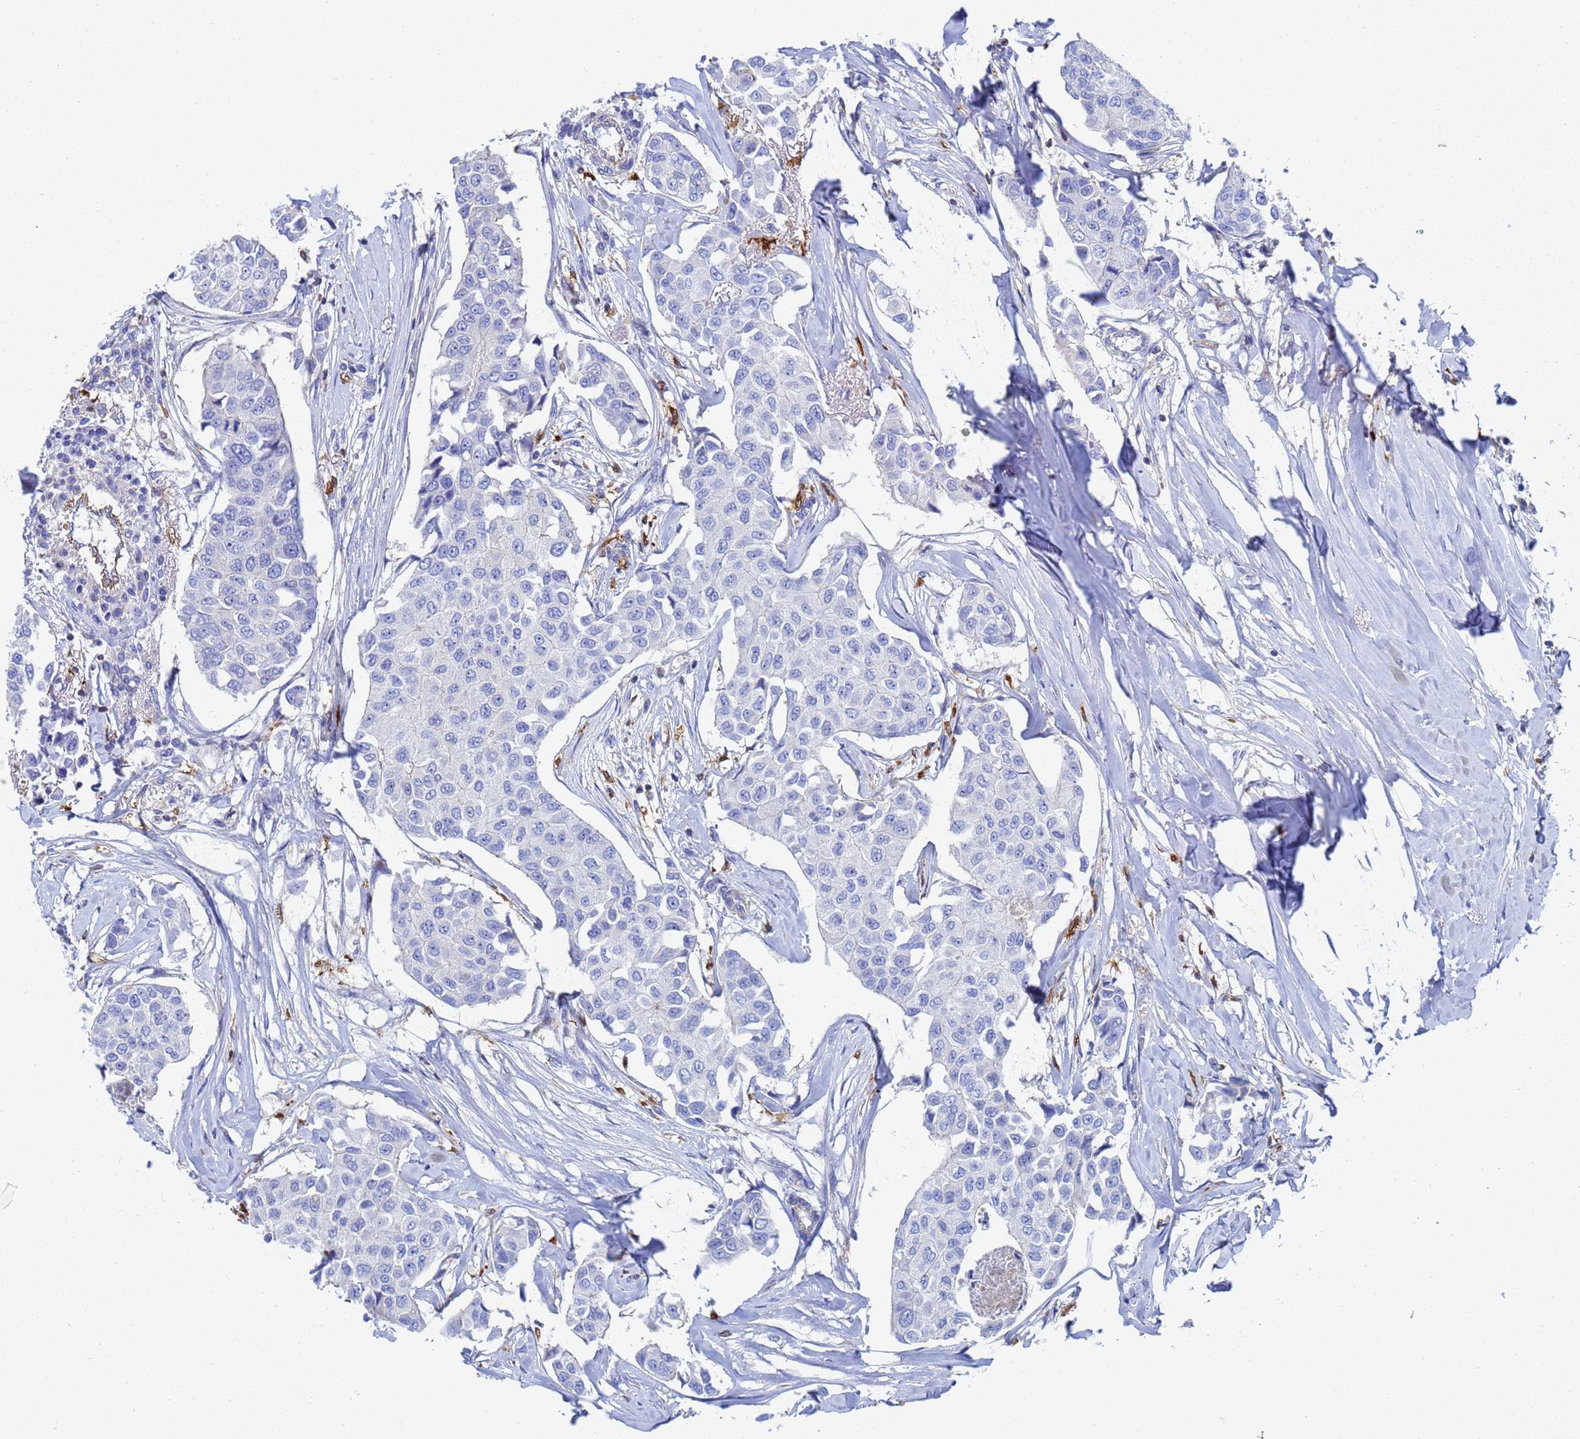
{"staining": {"intensity": "negative", "quantity": "none", "location": "none"}, "tissue": "breast cancer", "cell_type": "Tumor cells", "image_type": "cancer", "snomed": [{"axis": "morphology", "description": "Duct carcinoma"}, {"axis": "topography", "description": "Breast"}], "caption": "Micrograph shows no protein expression in tumor cells of breast intraductal carcinoma tissue.", "gene": "GCHFR", "patient": {"sex": "female", "age": 80}}